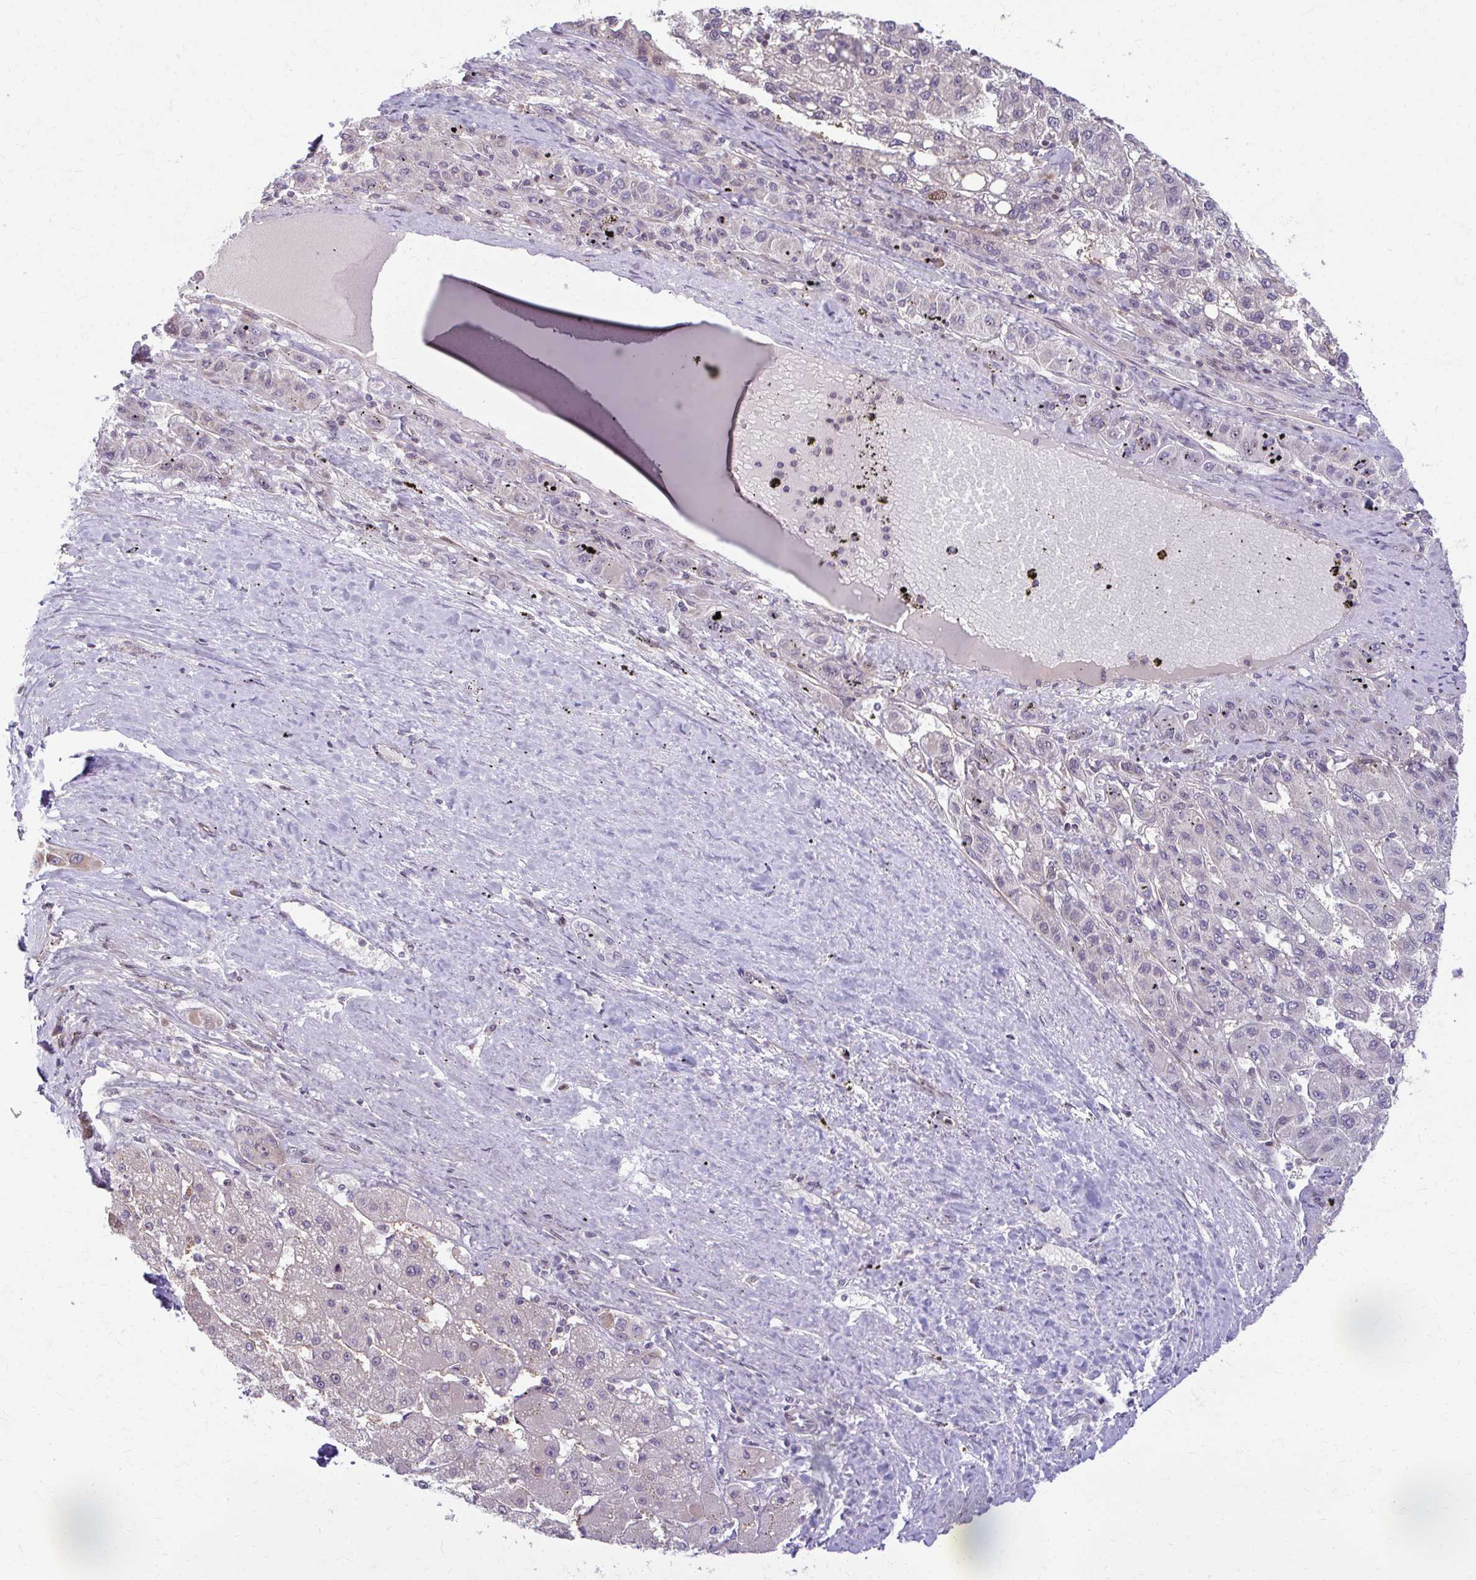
{"staining": {"intensity": "moderate", "quantity": "<25%", "location": "cytoplasmic/membranous"}, "tissue": "liver cancer", "cell_type": "Tumor cells", "image_type": "cancer", "snomed": [{"axis": "morphology", "description": "Carcinoma, Hepatocellular, NOS"}, {"axis": "topography", "description": "Liver"}], "caption": "A high-resolution photomicrograph shows immunohistochemistry (IHC) staining of liver cancer, which reveals moderate cytoplasmic/membranous staining in approximately <25% of tumor cells.", "gene": "MAF1", "patient": {"sex": "female", "age": 82}}